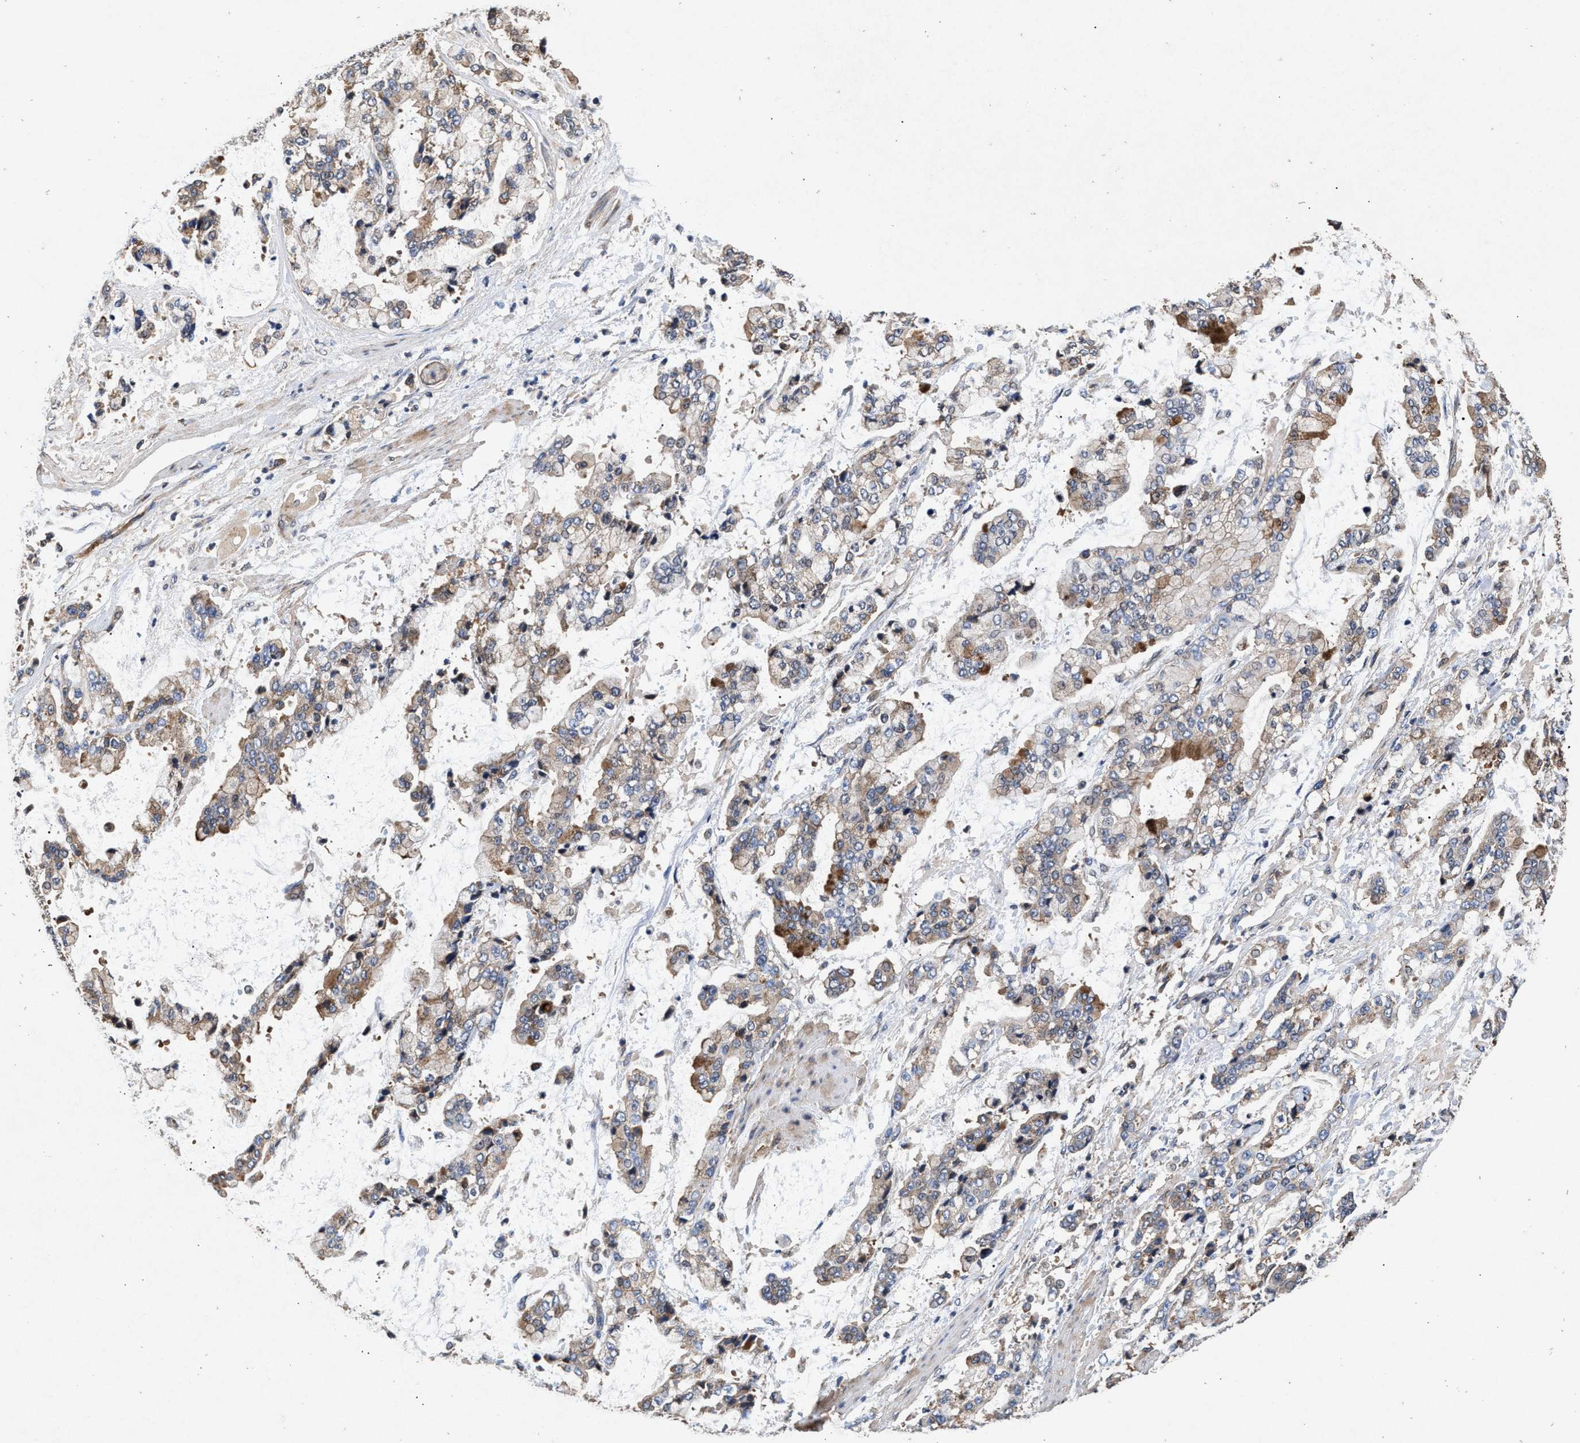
{"staining": {"intensity": "strong", "quantity": "<25%", "location": "cytoplasmic/membranous"}, "tissue": "stomach cancer", "cell_type": "Tumor cells", "image_type": "cancer", "snomed": [{"axis": "morphology", "description": "Normal tissue, NOS"}, {"axis": "morphology", "description": "Adenocarcinoma, NOS"}, {"axis": "topography", "description": "Stomach, upper"}, {"axis": "topography", "description": "Stomach"}], "caption": "Immunohistochemical staining of stomach cancer reveals strong cytoplasmic/membranous protein staining in approximately <25% of tumor cells.", "gene": "NFKB2", "patient": {"sex": "male", "age": 76}}